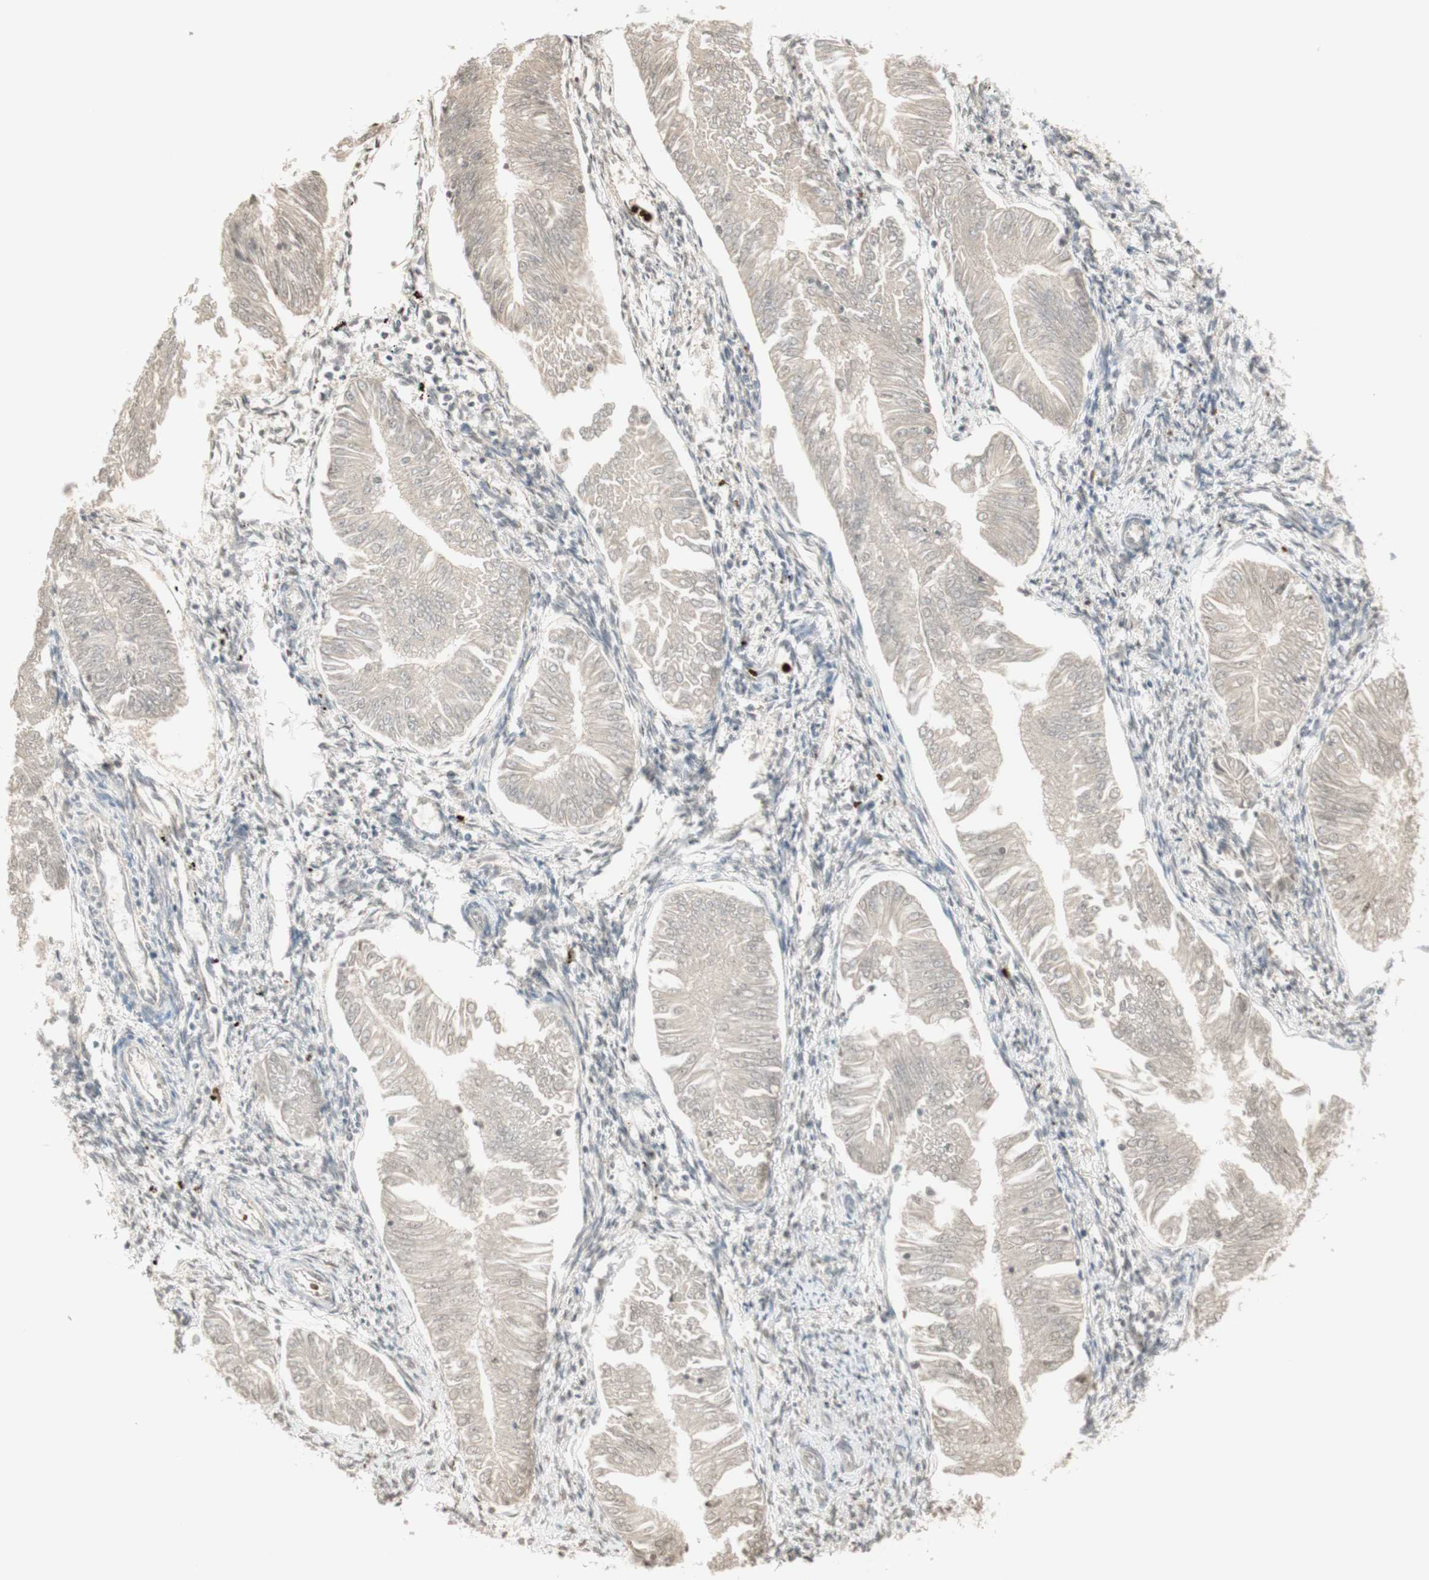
{"staining": {"intensity": "weak", "quantity": "<25%", "location": "cytoplasmic/membranous,nuclear"}, "tissue": "endometrial cancer", "cell_type": "Tumor cells", "image_type": "cancer", "snomed": [{"axis": "morphology", "description": "Adenocarcinoma, NOS"}, {"axis": "topography", "description": "Endometrium"}], "caption": "Immunohistochemistry micrograph of neoplastic tissue: human endometrial adenocarcinoma stained with DAB (3,3'-diaminobenzidine) reveals no significant protein staining in tumor cells.", "gene": "NID1", "patient": {"sex": "female", "age": 53}}